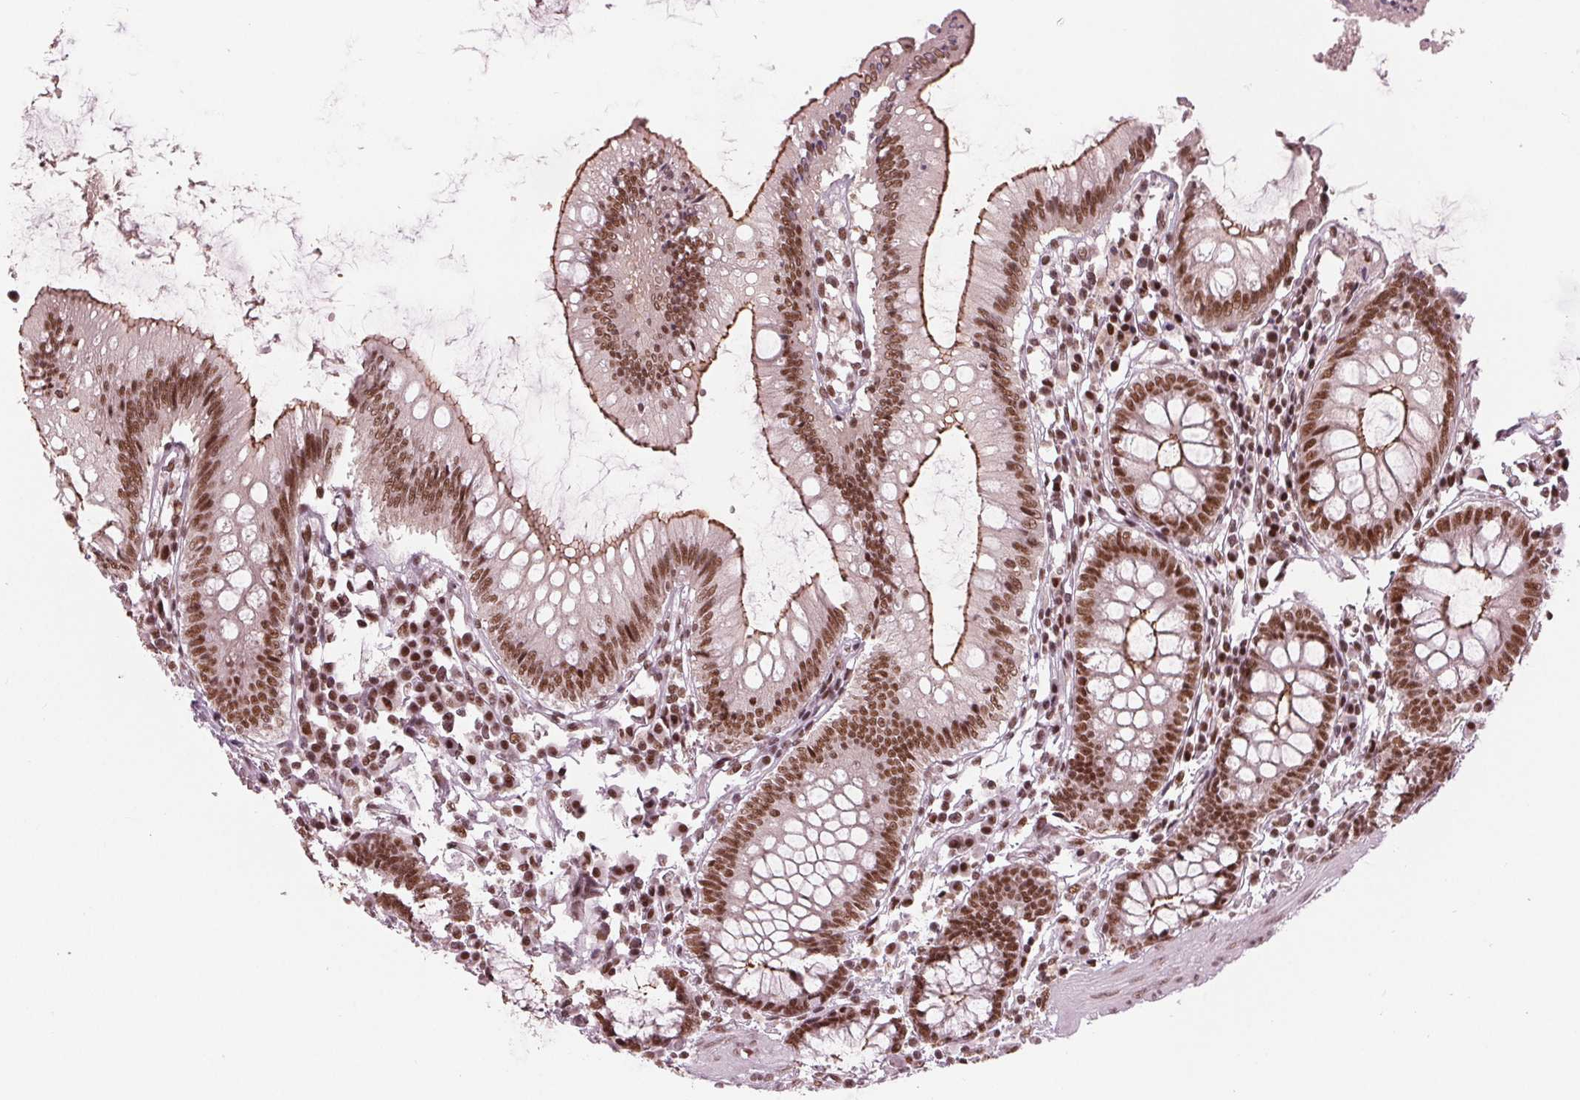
{"staining": {"intensity": "moderate", "quantity": ">75%", "location": "nuclear"}, "tissue": "colon", "cell_type": "Endothelial cells", "image_type": "normal", "snomed": [{"axis": "morphology", "description": "Normal tissue, NOS"}, {"axis": "morphology", "description": "Adenocarcinoma, NOS"}, {"axis": "topography", "description": "Colon"}], "caption": "Protein staining reveals moderate nuclear staining in approximately >75% of endothelial cells in normal colon.", "gene": "LSM2", "patient": {"sex": "male", "age": 83}}